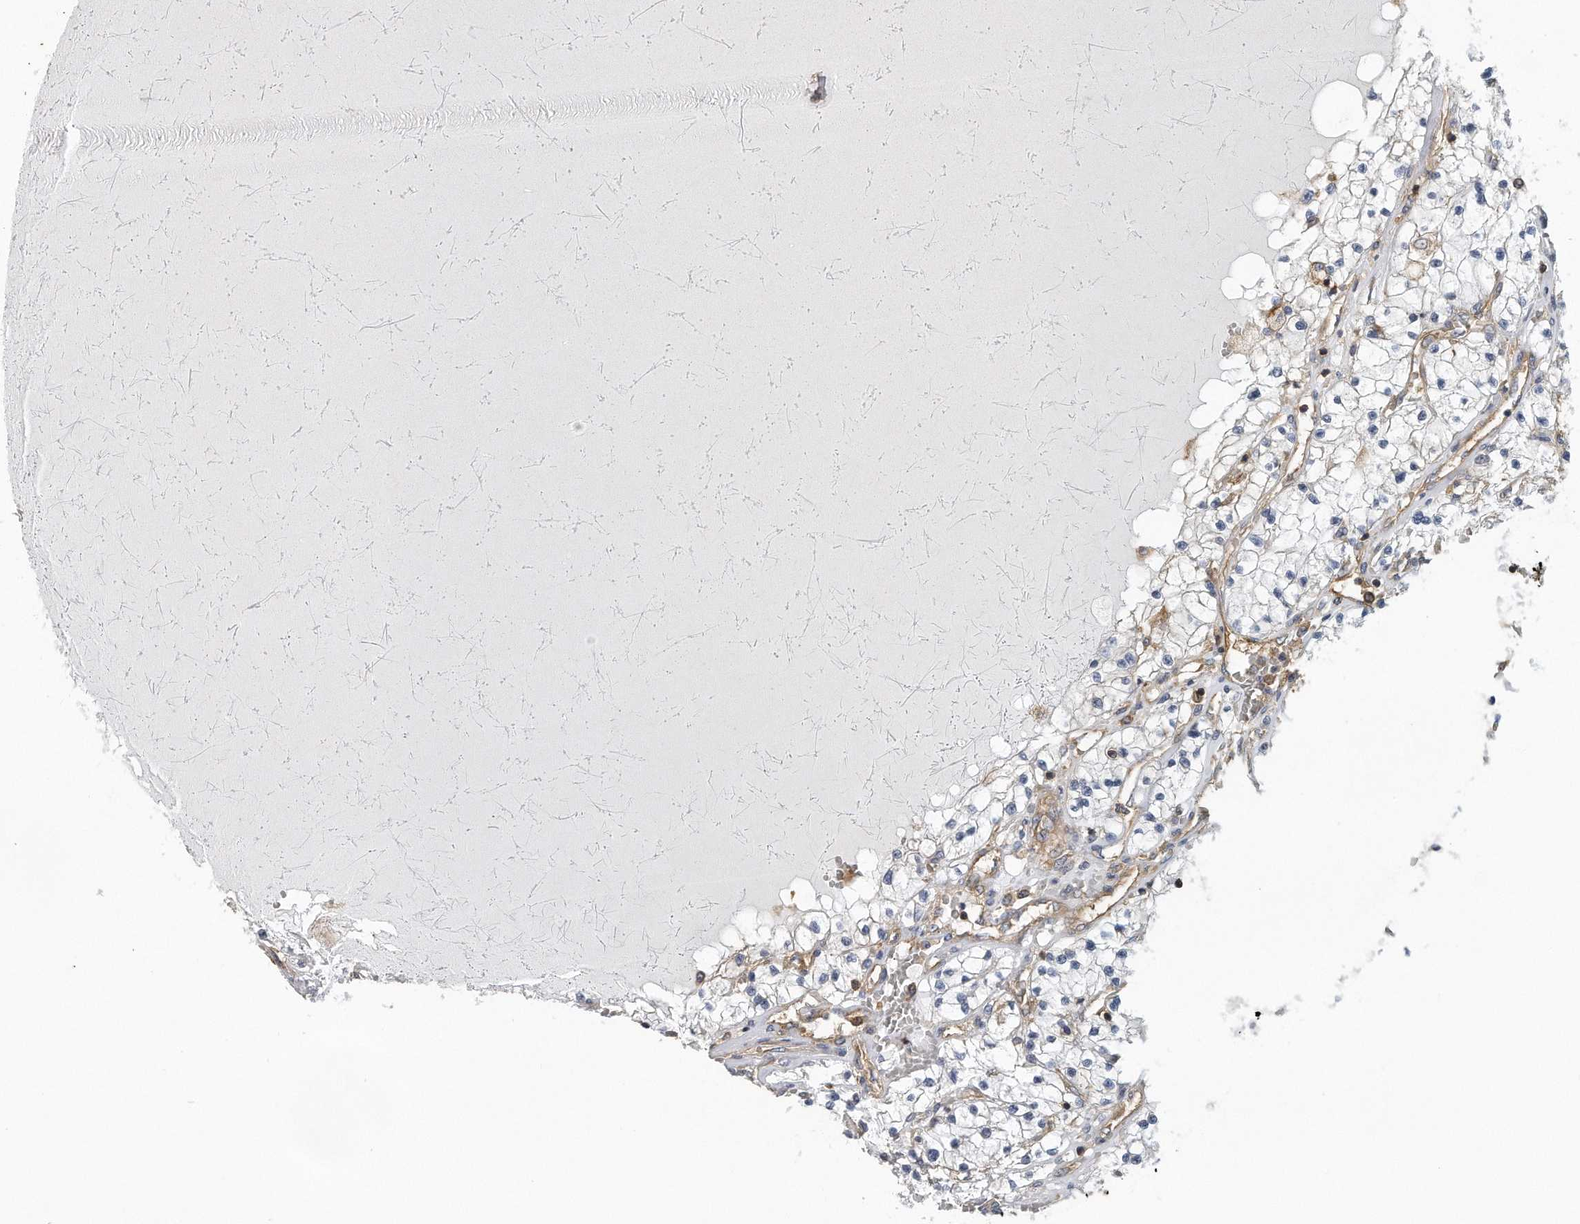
{"staining": {"intensity": "negative", "quantity": "none", "location": "none"}, "tissue": "renal cancer", "cell_type": "Tumor cells", "image_type": "cancer", "snomed": [{"axis": "morphology", "description": "Normal tissue, NOS"}, {"axis": "morphology", "description": "Adenocarcinoma, NOS"}, {"axis": "topography", "description": "Kidney"}], "caption": "Immunohistochemistry (IHC) histopathology image of neoplastic tissue: human renal cancer (adenocarcinoma) stained with DAB exhibits no significant protein positivity in tumor cells.", "gene": "EIF3I", "patient": {"sex": "male", "age": 68}}